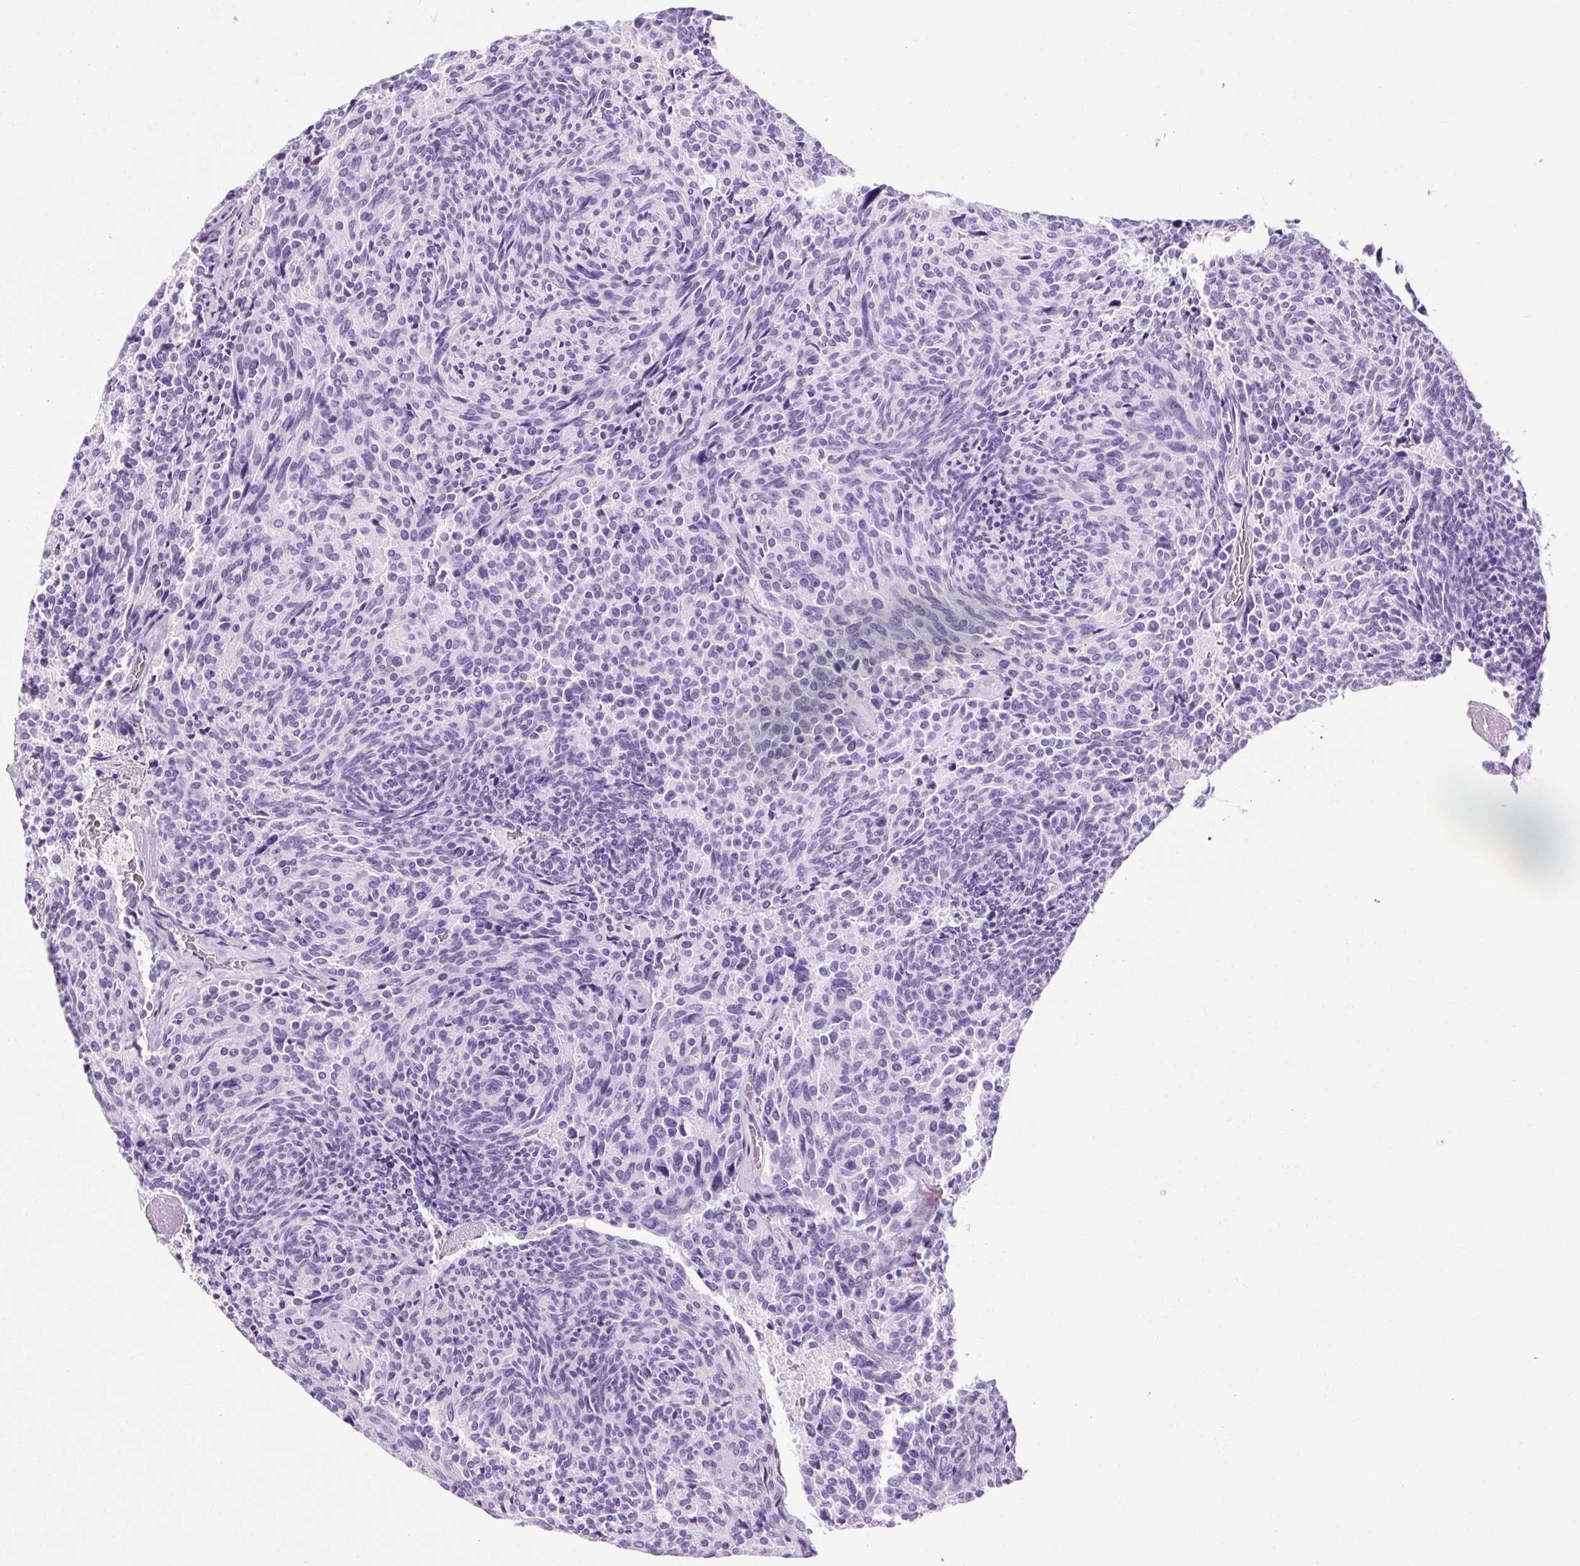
{"staining": {"intensity": "negative", "quantity": "none", "location": "none"}, "tissue": "carcinoid", "cell_type": "Tumor cells", "image_type": "cancer", "snomed": [{"axis": "morphology", "description": "Carcinoid, malignant, NOS"}, {"axis": "topography", "description": "Pancreas"}], "caption": "Carcinoid was stained to show a protein in brown. There is no significant positivity in tumor cells.", "gene": "OOEP", "patient": {"sex": "female", "age": 54}}